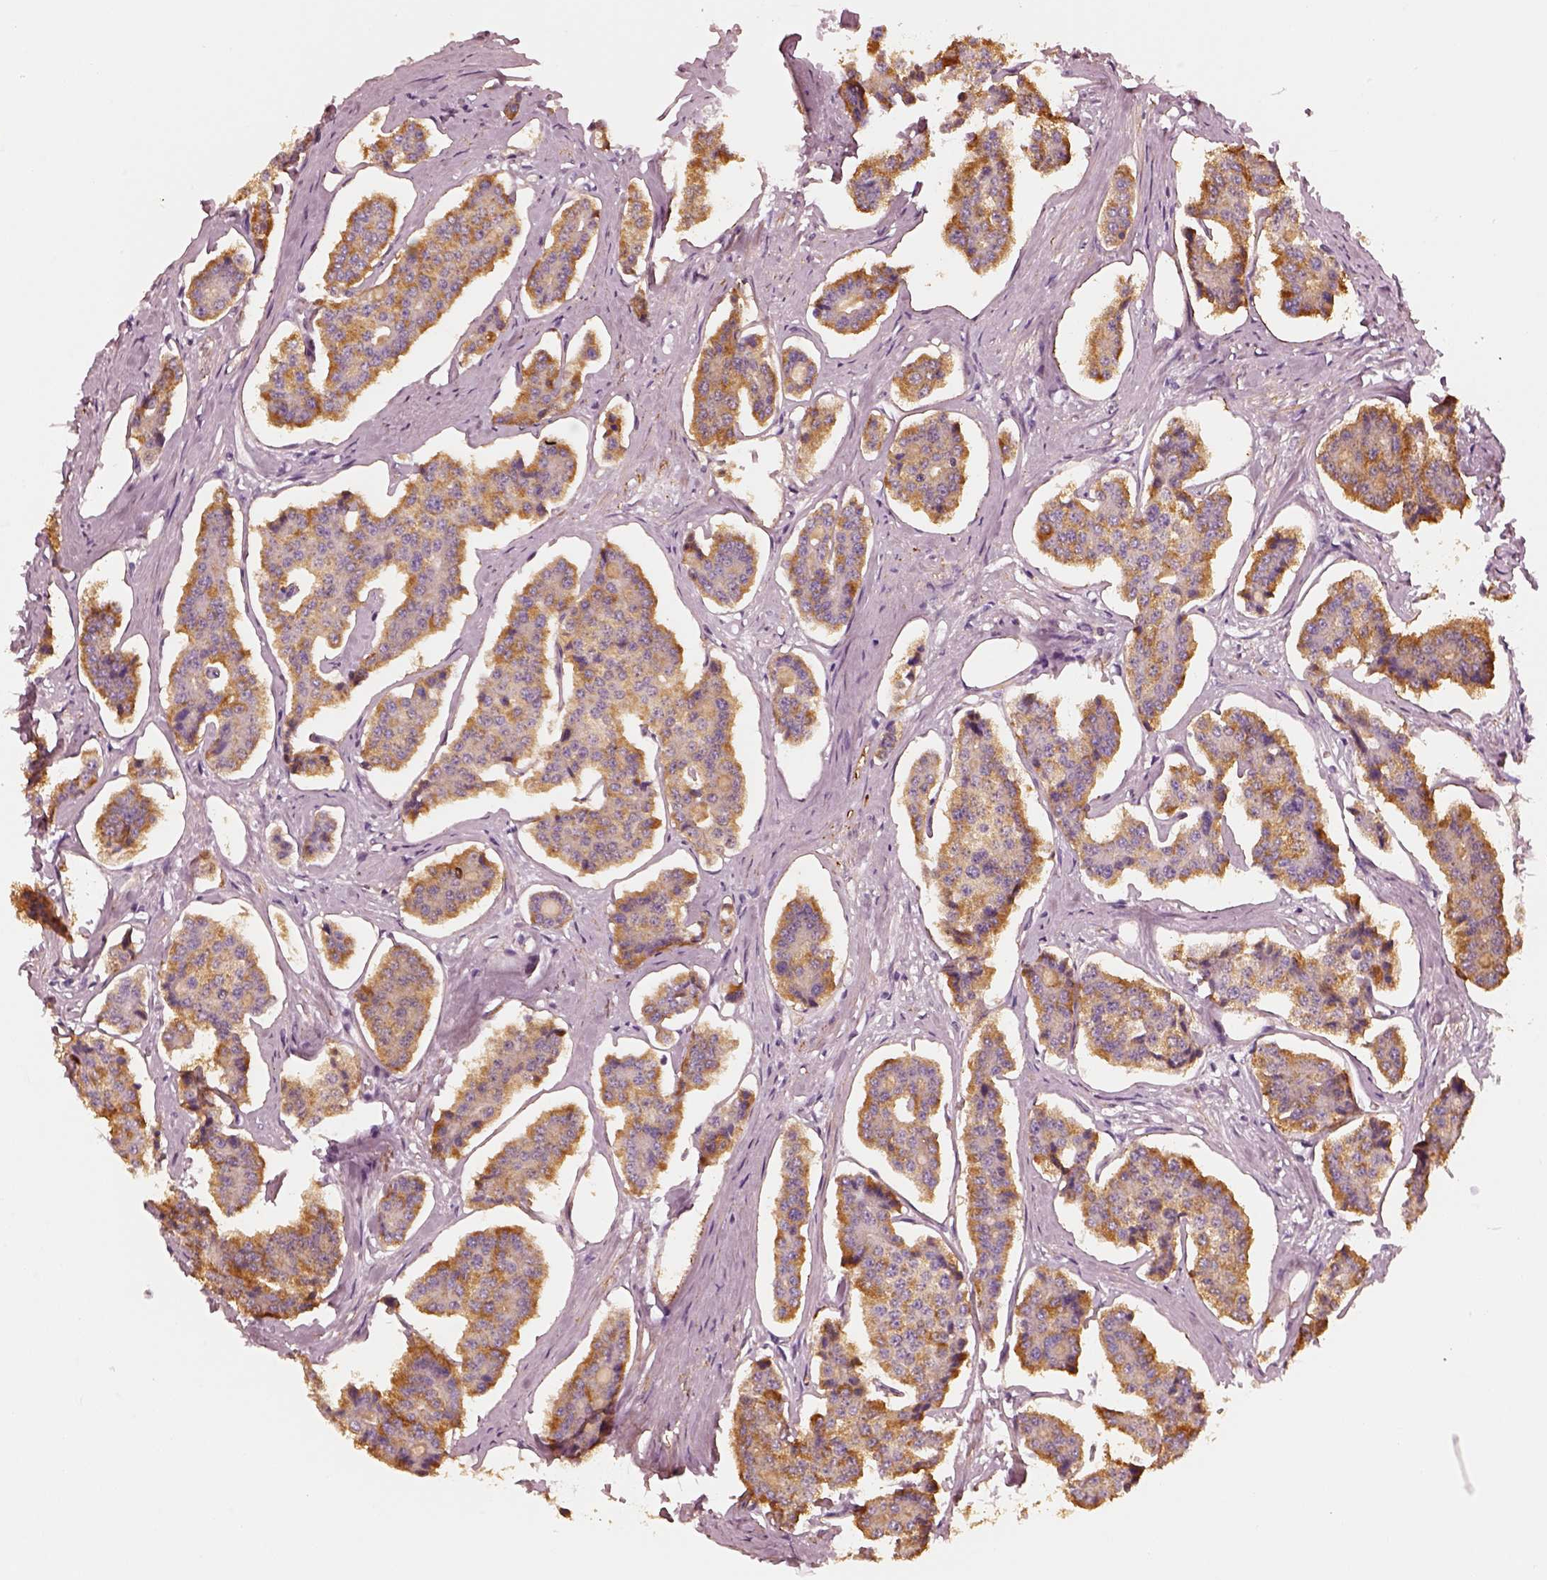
{"staining": {"intensity": "moderate", "quantity": ">75%", "location": "cytoplasmic/membranous"}, "tissue": "carcinoid", "cell_type": "Tumor cells", "image_type": "cancer", "snomed": [{"axis": "morphology", "description": "Carcinoid, malignant, NOS"}, {"axis": "topography", "description": "Small intestine"}], "caption": "This photomicrograph displays IHC staining of carcinoid (malignant), with medium moderate cytoplasmic/membranous staining in approximately >75% of tumor cells.", "gene": "RS1", "patient": {"sex": "female", "age": 65}}